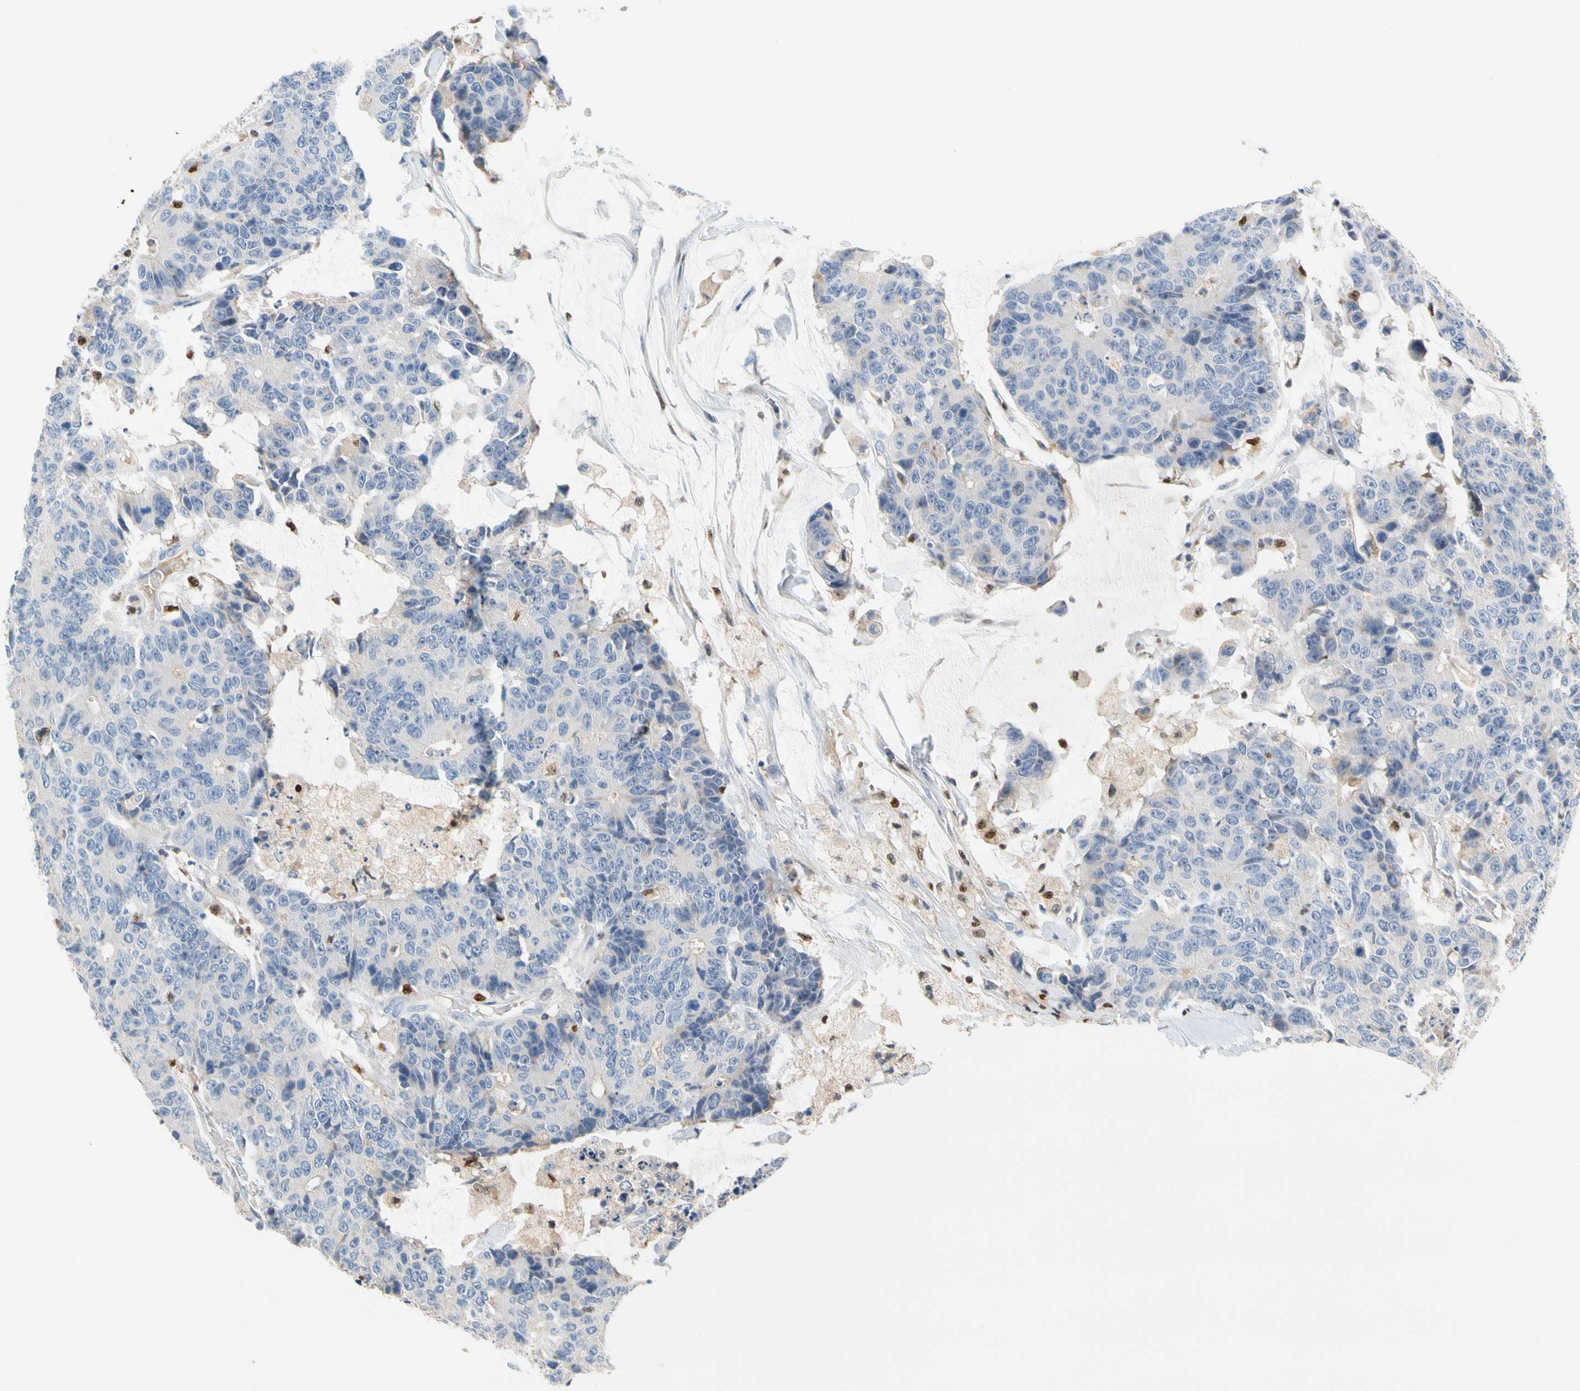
{"staining": {"intensity": "negative", "quantity": "none", "location": "none"}, "tissue": "colorectal cancer", "cell_type": "Tumor cells", "image_type": "cancer", "snomed": [{"axis": "morphology", "description": "Adenocarcinoma, NOS"}, {"axis": "topography", "description": "Colon"}], "caption": "Colorectal cancer (adenocarcinoma) was stained to show a protein in brown. There is no significant staining in tumor cells.", "gene": "SP140", "patient": {"sex": "female", "age": 86}}